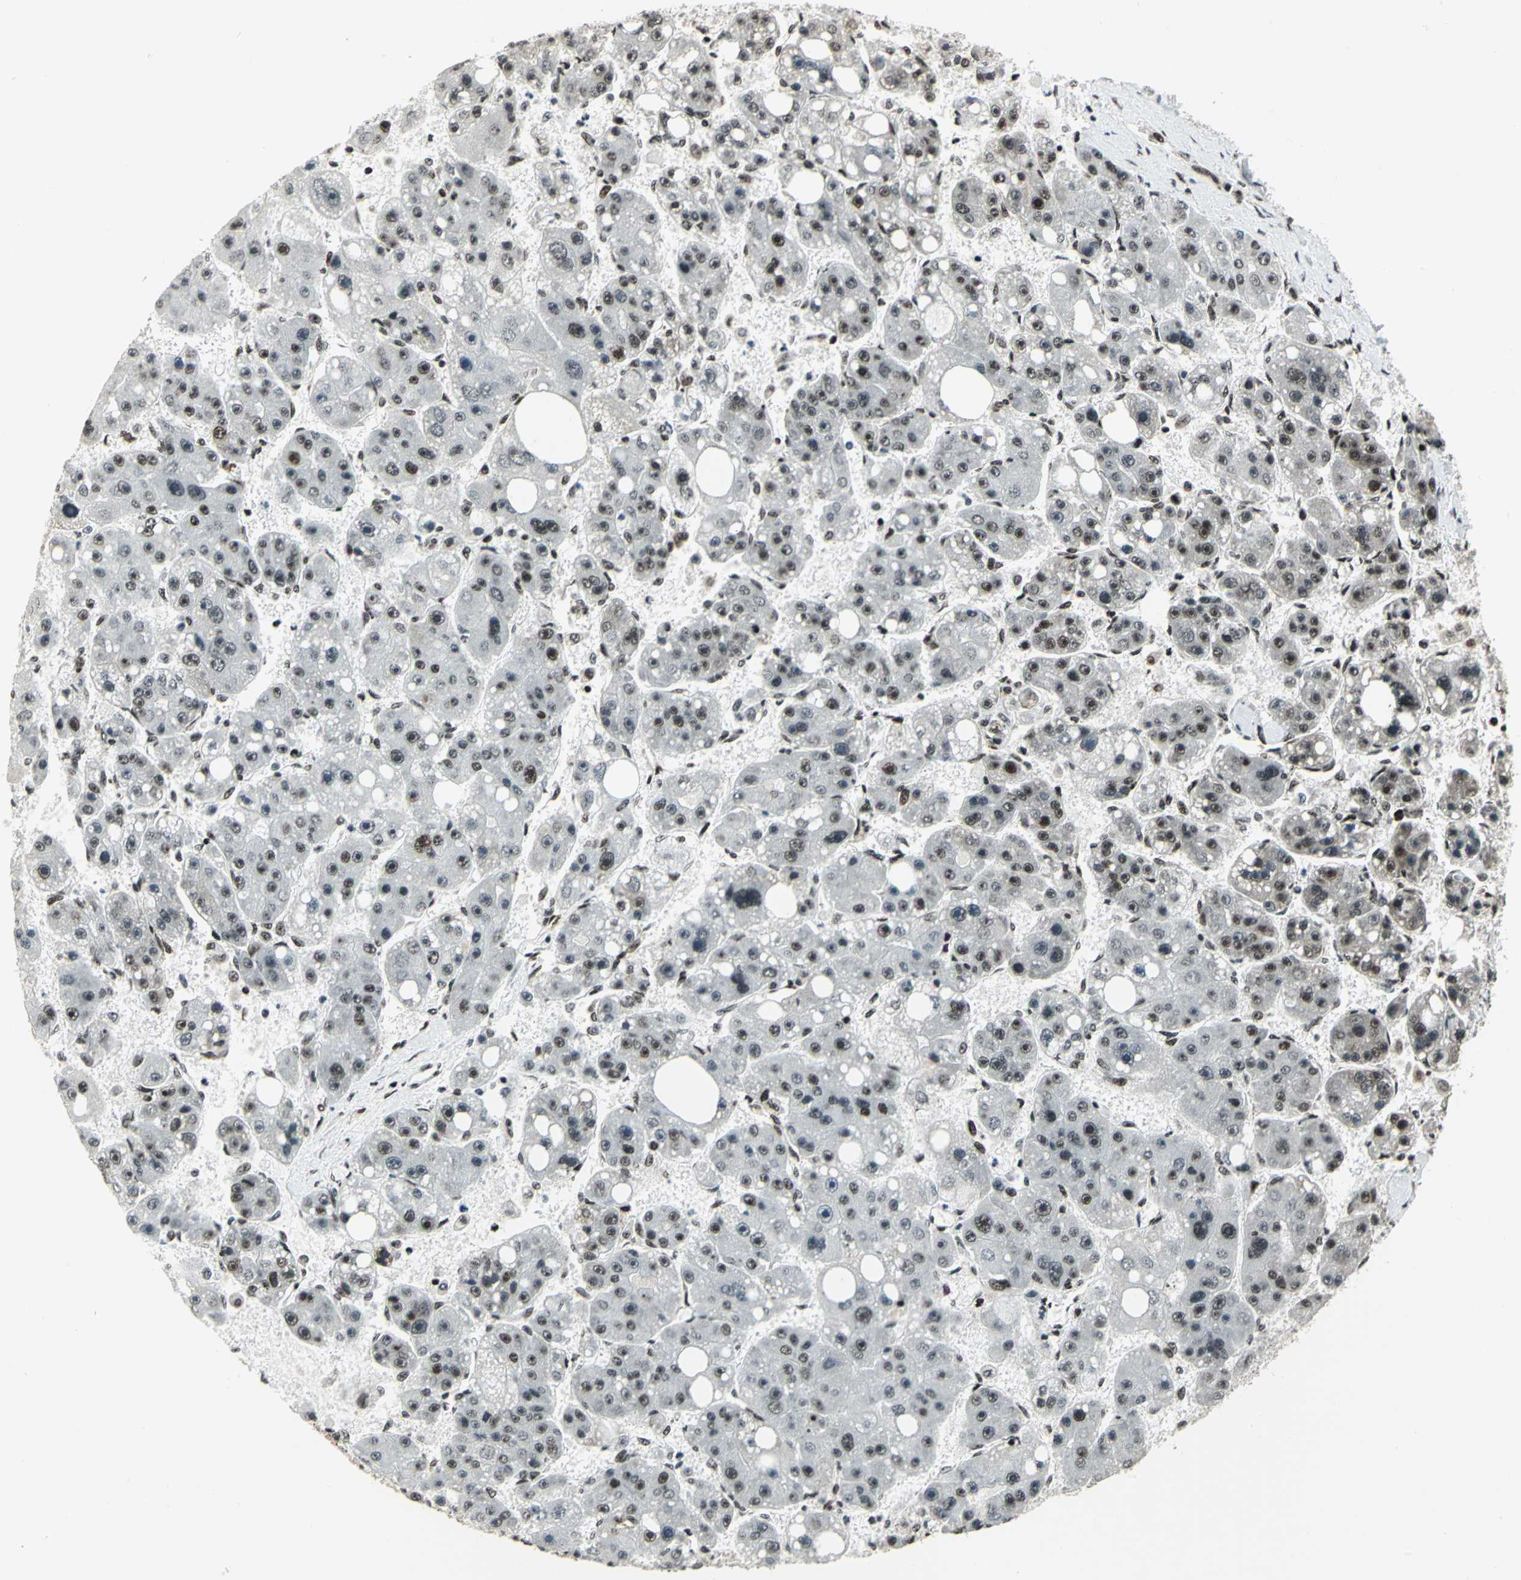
{"staining": {"intensity": "weak", "quantity": "25%-75%", "location": "nuclear"}, "tissue": "liver cancer", "cell_type": "Tumor cells", "image_type": "cancer", "snomed": [{"axis": "morphology", "description": "Carcinoma, Hepatocellular, NOS"}, {"axis": "topography", "description": "Liver"}], "caption": "Immunohistochemical staining of liver hepatocellular carcinoma displays low levels of weak nuclear staining in about 25%-75% of tumor cells. The staining was performed using DAB (3,3'-diaminobenzidine) to visualize the protein expression in brown, while the nuclei were stained in blue with hematoxylin (Magnification: 20x).", "gene": "UBTF", "patient": {"sex": "female", "age": 61}}